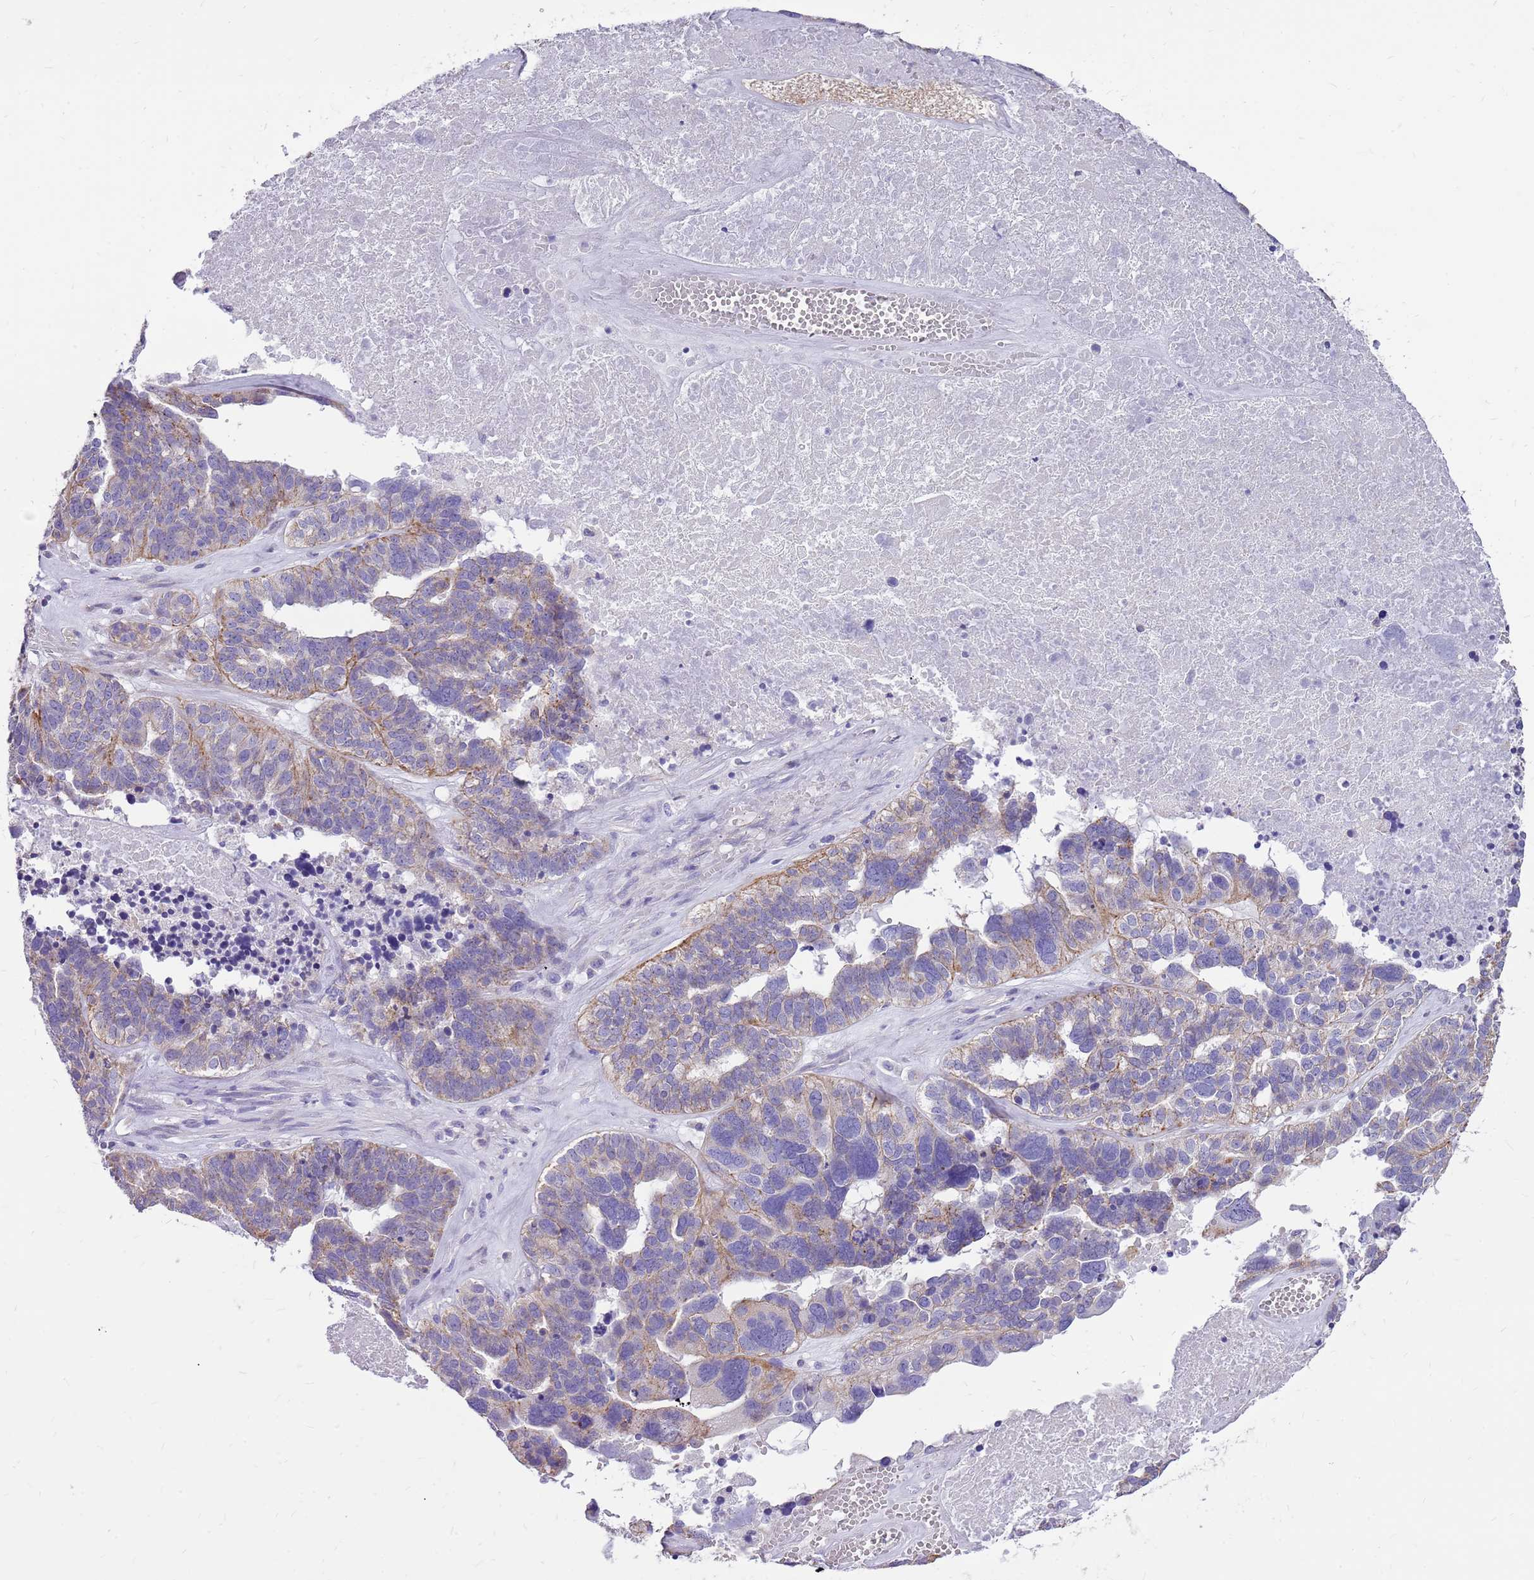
{"staining": {"intensity": "weak", "quantity": "<25%", "location": "cytoplasmic/membranous"}, "tissue": "ovarian cancer", "cell_type": "Tumor cells", "image_type": "cancer", "snomed": [{"axis": "morphology", "description": "Cystadenocarcinoma, serous, NOS"}, {"axis": "topography", "description": "Ovary"}], "caption": "This is a photomicrograph of IHC staining of ovarian cancer, which shows no positivity in tumor cells.", "gene": "WDR90", "patient": {"sex": "female", "age": 59}}